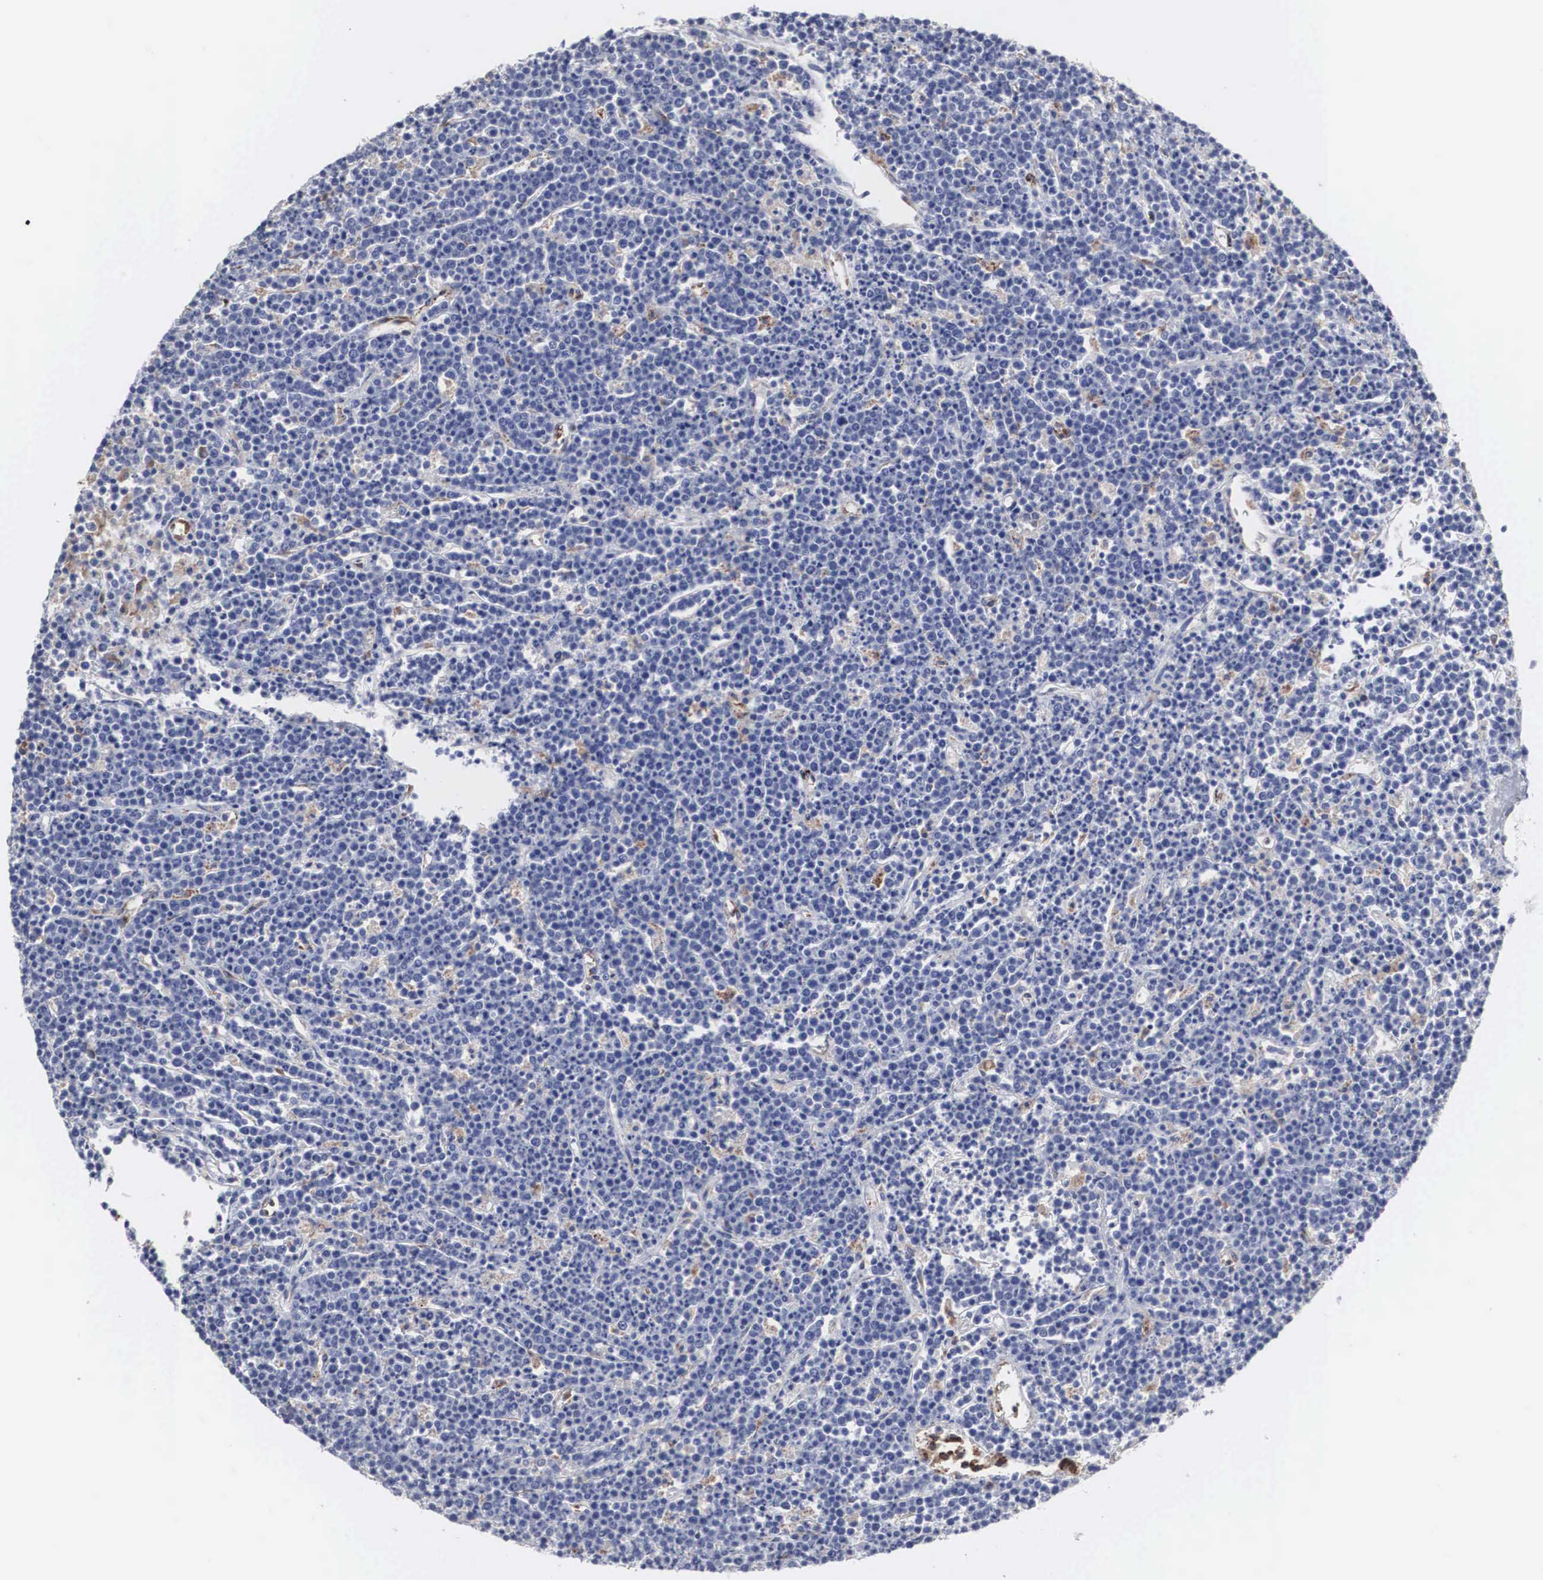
{"staining": {"intensity": "weak", "quantity": "<25%", "location": "cytoplasmic/membranous"}, "tissue": "lymphoma", "cell_type": "Tumor cells", "image_type": "cancer", "snomed": [{"axis": "morphology", "description": "Malignant lymphoma, non-Hodgkin's type, High grade"}, {"axis": "topography", "description": "Ovary"}], "caption": "This micrograph is of malignant lymphoma, non-Hodgkin's type (high-grade) stained with immunohistochemistry to label a protein in brown with the nuclei are counter-stained blue. There is no positivity in tumor cells. The staining was performed using DAB (3,3'-diaminobenzidine) to visualize the protein expression in brown, while the nuclei were stained in blue with hematoxylin (Magnification: 20x).", "gene": "LGALS3BP", "patient": {"sex": "female", "age": 56}}